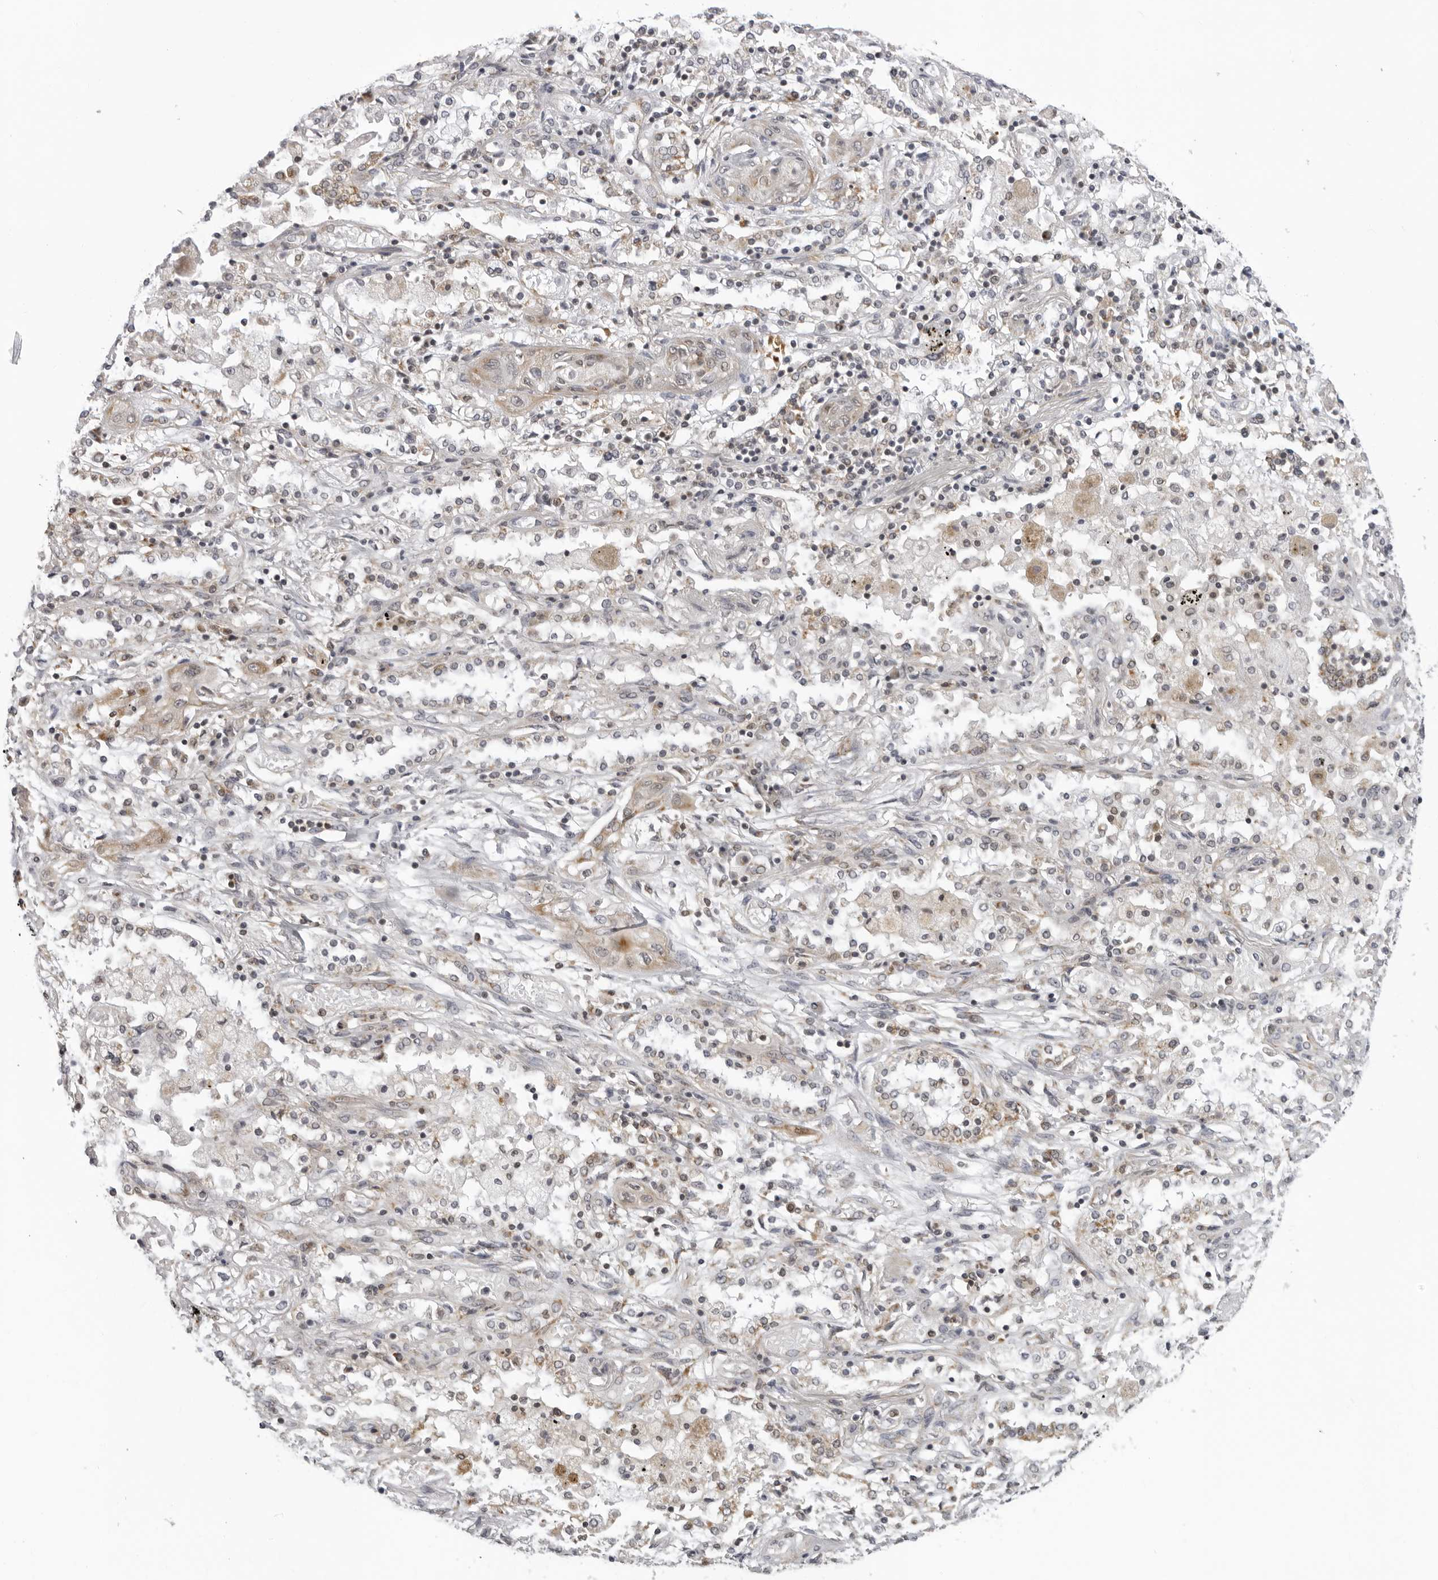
{"staining": {"intensity": "weak", "quantity": "<25%", "location": "cytoplasmic/membranous"}, "tissue": "lung cancer", "cell_type": "Tumor cells", "image_type": "cancer", "snomed": [{"axis": "morphology", "description": "Squamous cell carcinoma, NOS"}, {"axis": "topography", "description": "Lung"}], "caption": "Immunohistochemistry image of human squamous cell carcinoma (lung) stained for a protein (brown), which displays no staining in tumor cells.", "gene": "MRPS15", "patient": {"sex": "female", "age": 47}}